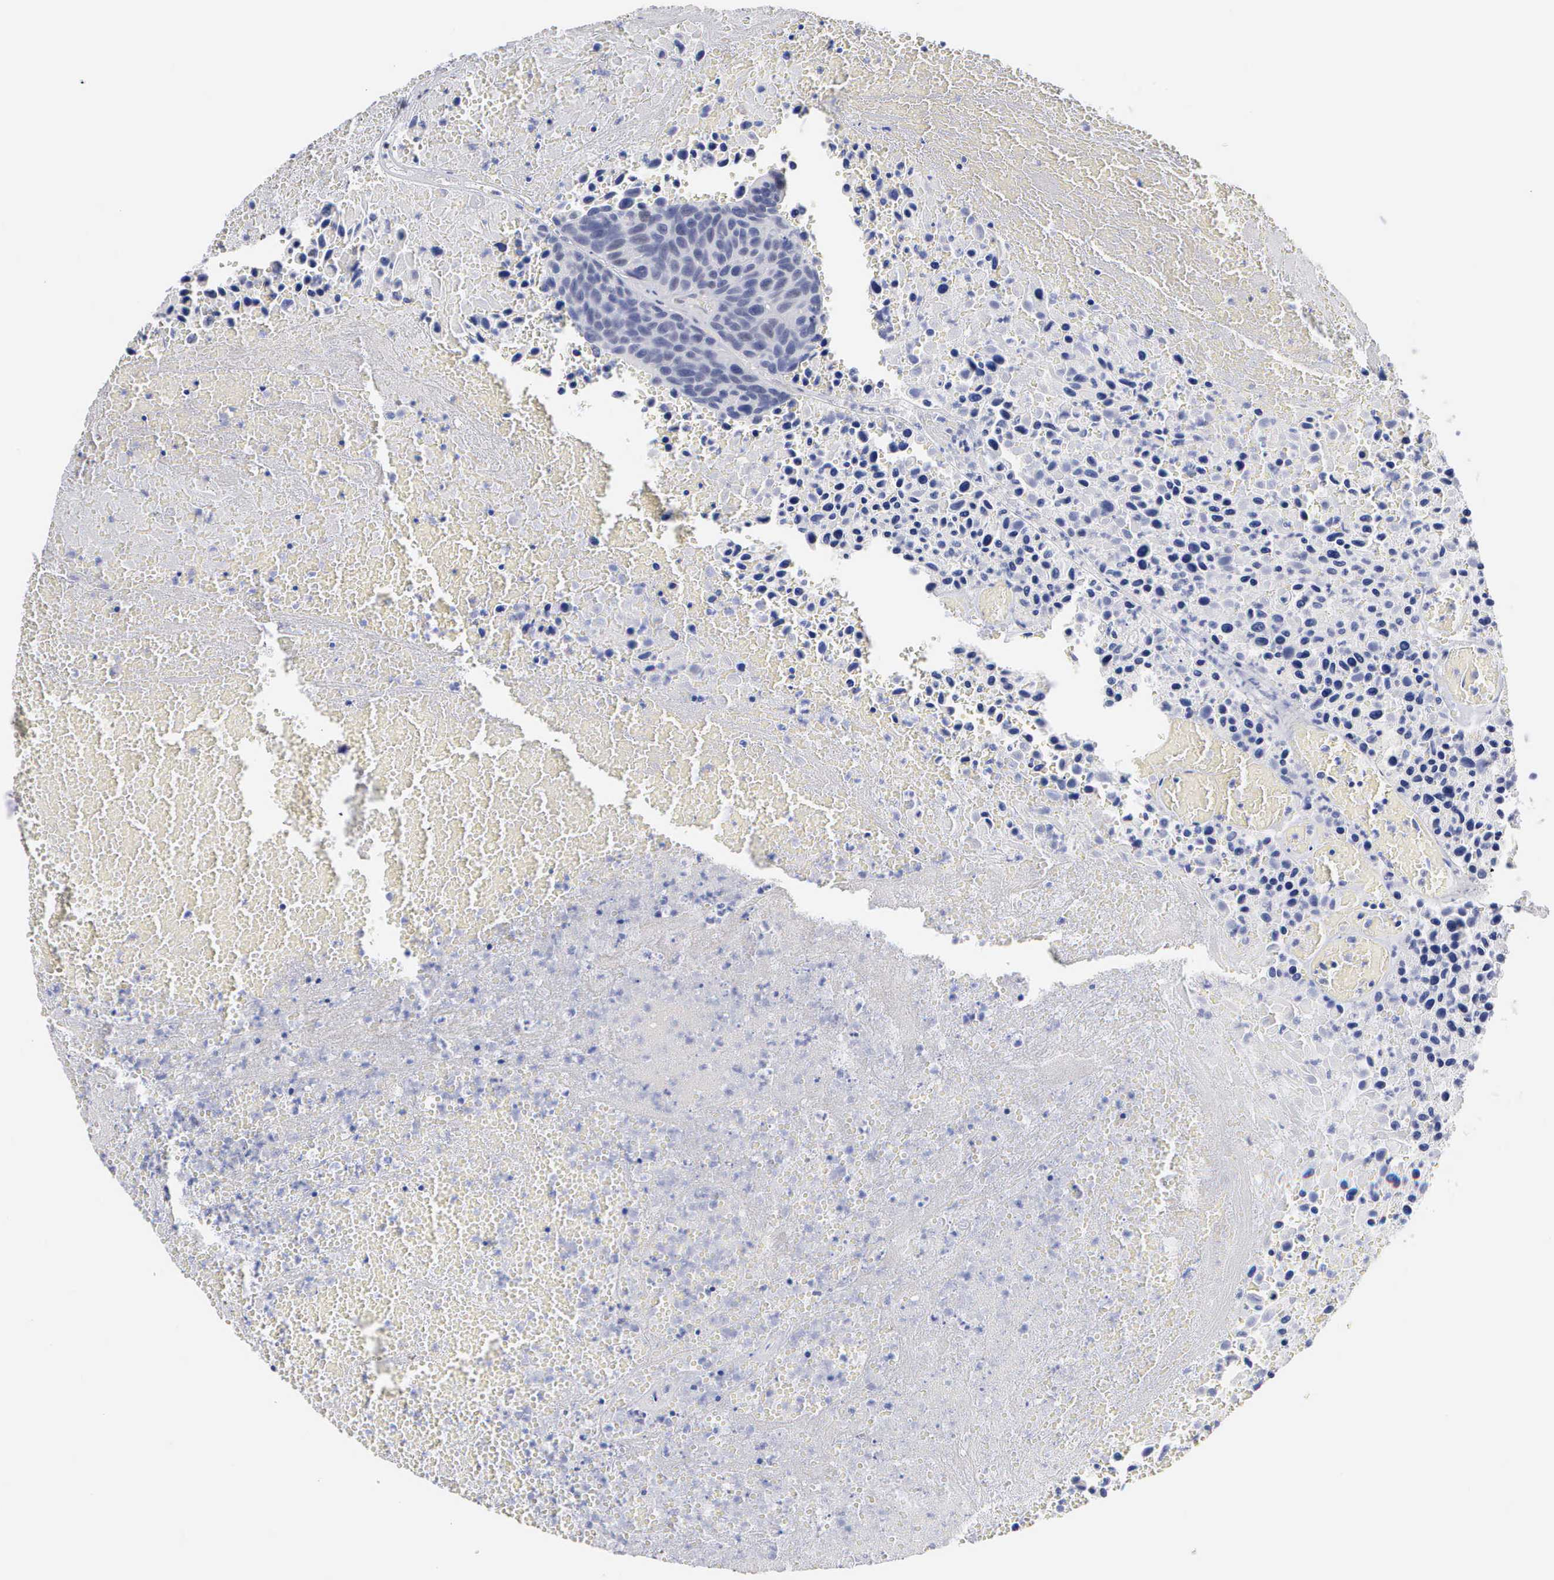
{"staining": {"intensity": "negative", "quantity": "none", "location": "none"}, "tissue": "urothelial cancer", "cell_type": "Tumor cells", "image_type": "cancer", "snomed": [{"axis": "morphology", "description": "Urothelial carcinoma, High grade"}, {"axis": "topography", "description": "Urinary bladder"}], "caption": "DAB immunohistochemical staining of human urothelial carcinoma (high-grade) shows no significant staining in tumor cells.", "gene": "ELFN2", "patient": {"sex": "male", "age": 66}}